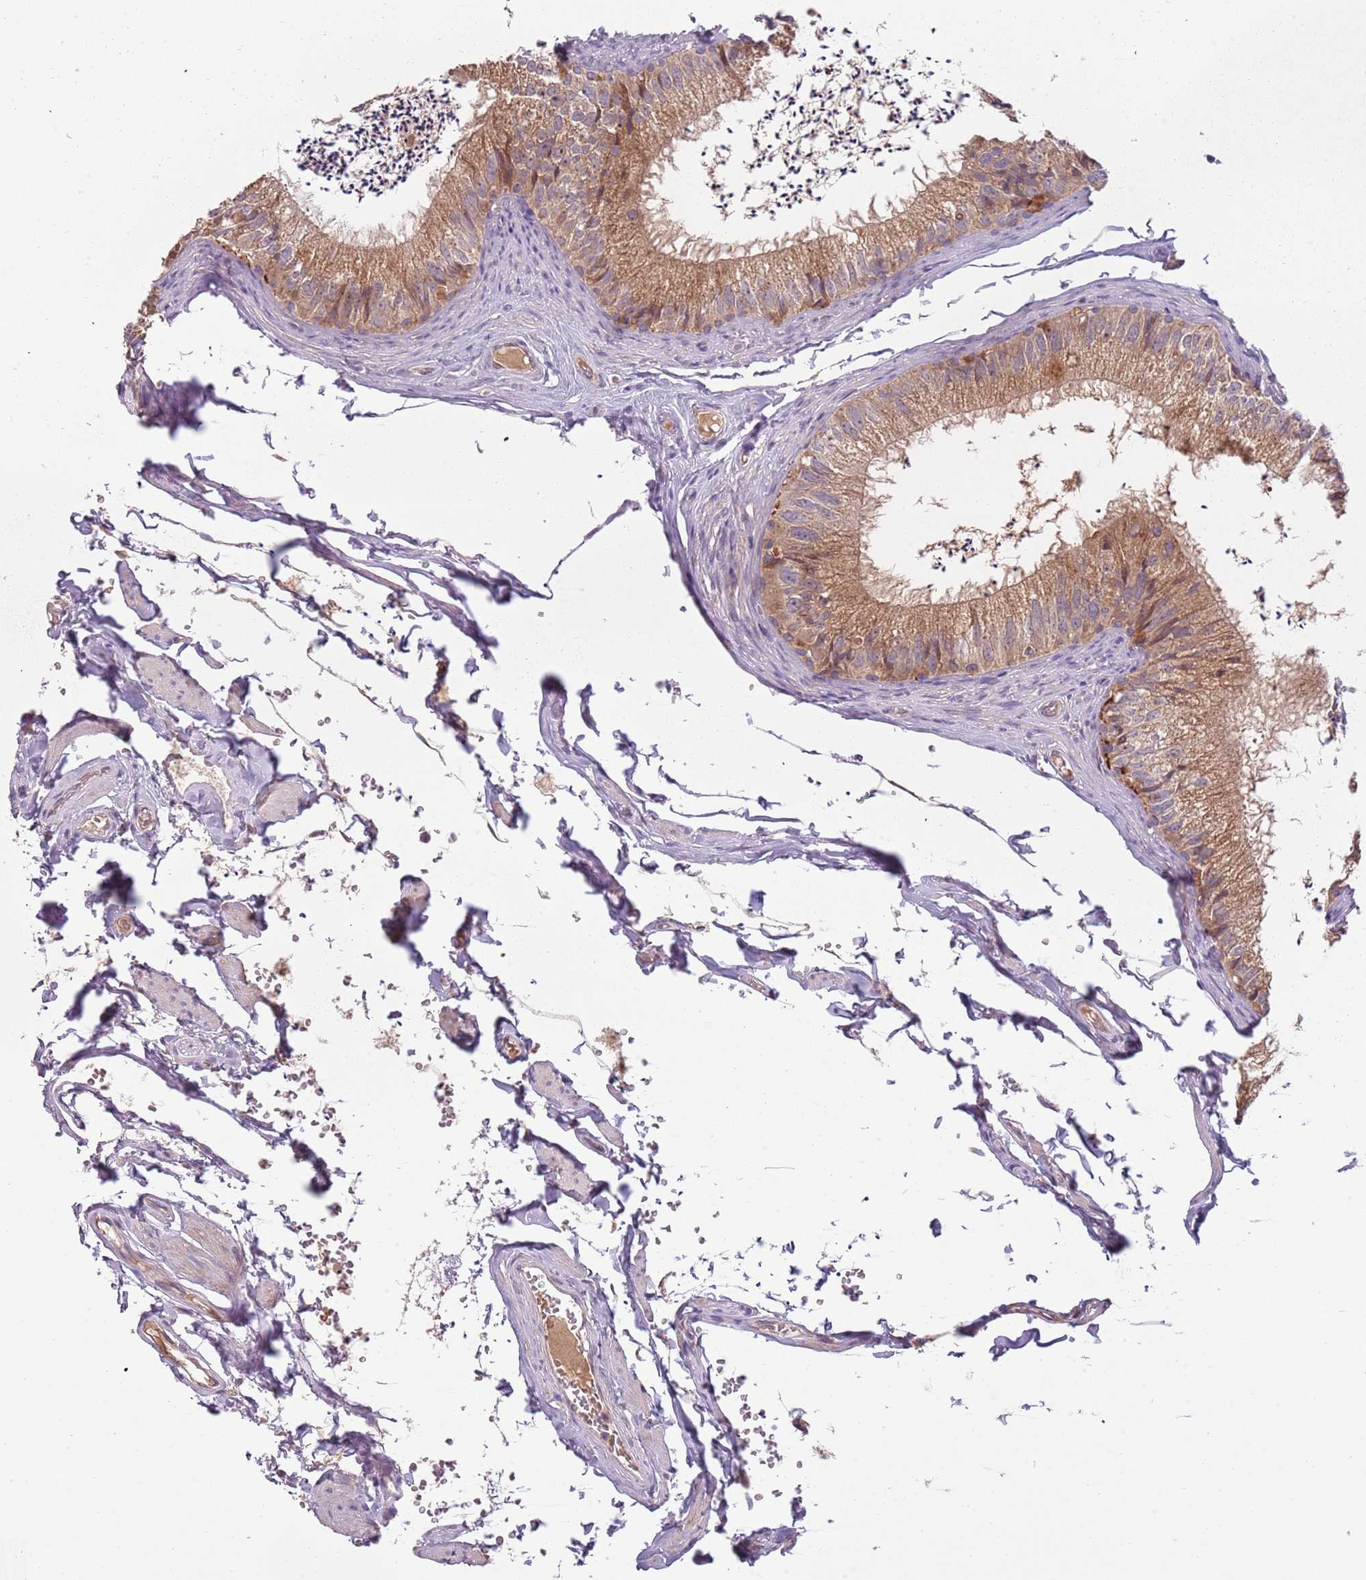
{"staining": {"intensity": "moderate", "quantity": ">75%", "location": "cytoplasmic/membranous"}, "tissue": "epididymis", "cell_type": "Glandular cells", "image_type": "normal", "snomed": [{"axis": "morphology", "description": "Normal tissue, NOS"}, {"axis": "topography", "description": "Epididymis"}], "caption": "Brown immunohistochemical staining in benign epididymis shows moderate cytoplasmic/membranous staining in approximately >75% of glandular cells.", "gene": "FECH", "patient": {"sex": "male", "age": 79}}